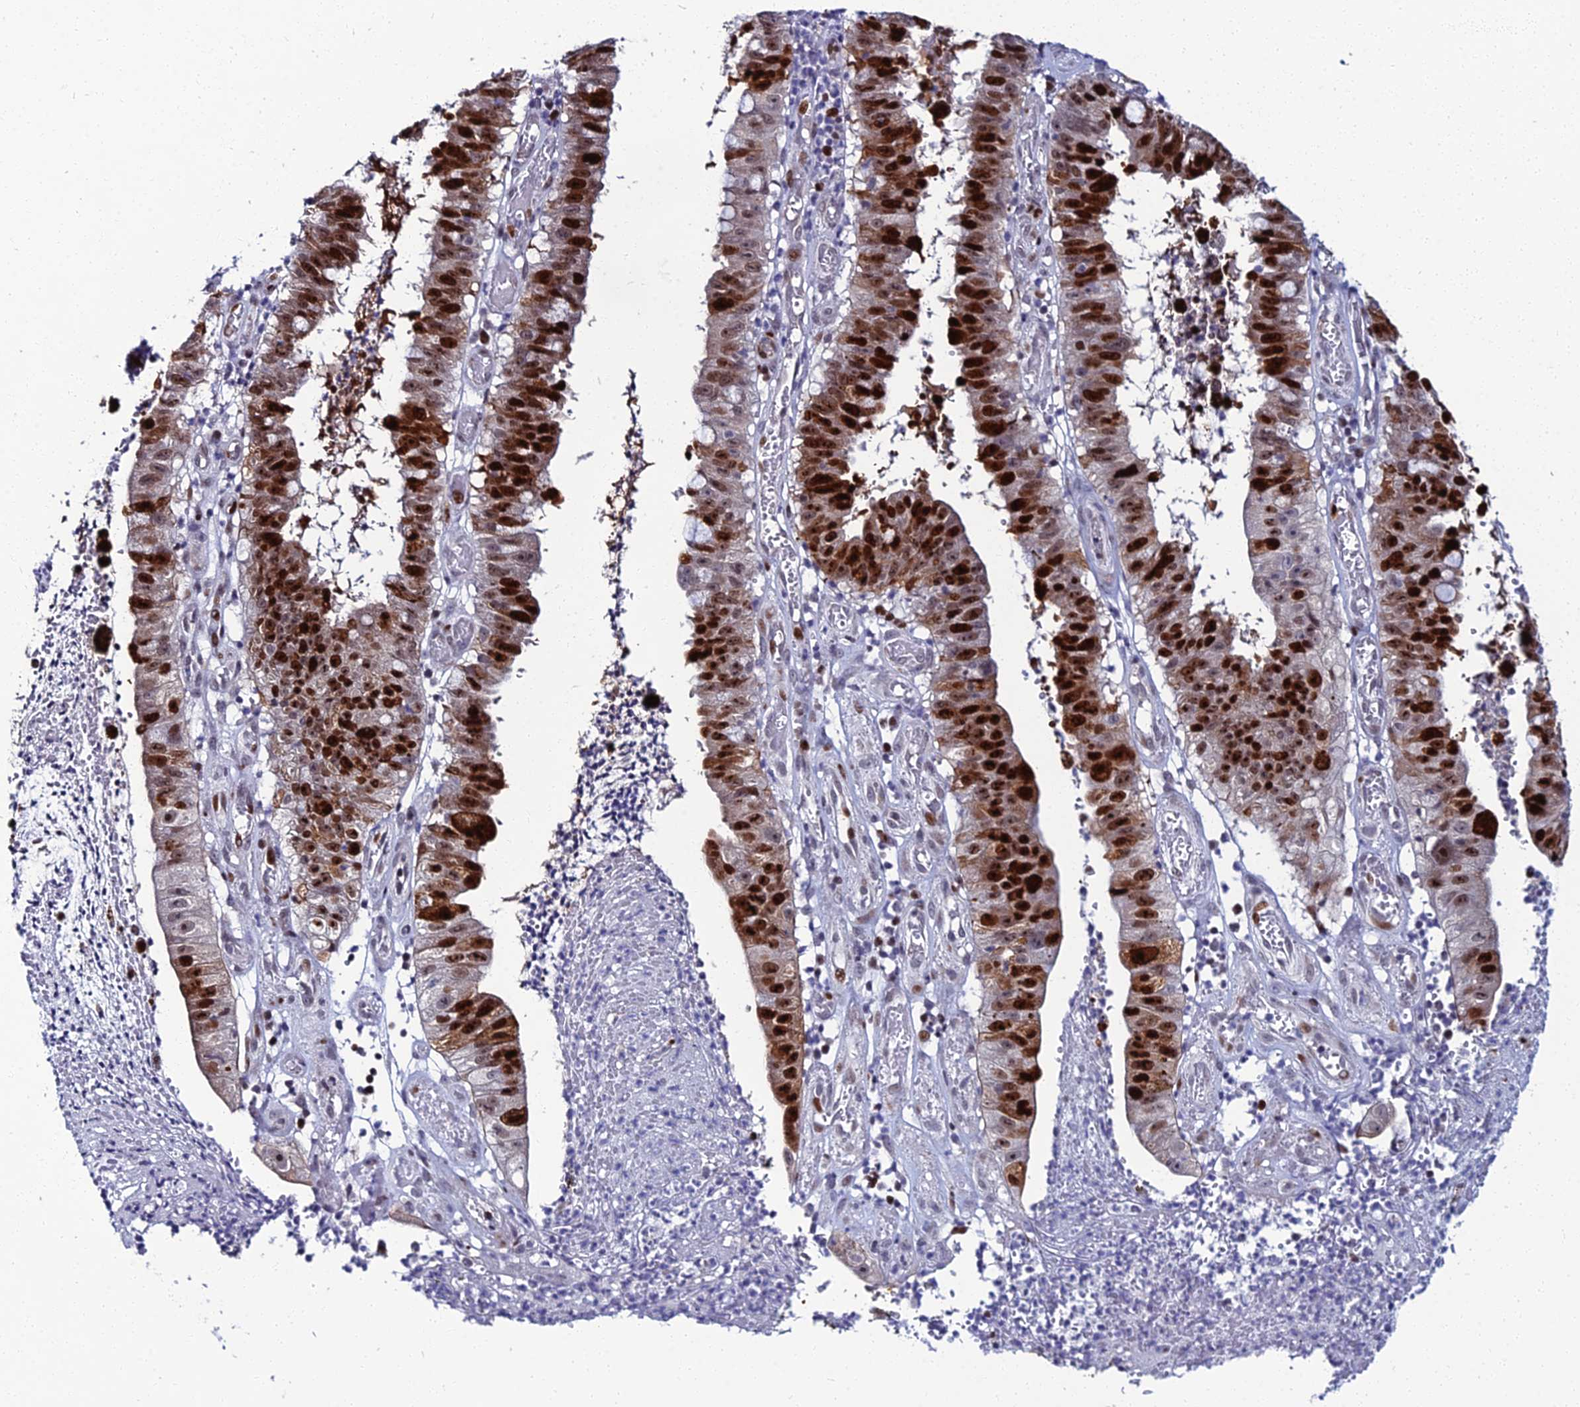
{"staining": {"intensity": "strong", "quantity": "25%-75%", "location": "nuclear"}, "tissue": "stomach cancer", "cell_type": "Tumor cells", "image_type": "cancer", "snomed": [{"axis": "morphology", "description": "Adenocarcinoma, NOS"}, {"axis": "topography", "description": "Stomach"}], "caption": "The histopathology image reveals a brown stain indicating the presence of a protein in the nuclear of tumor cells in stomach cancer. The staining was performed using DAB (3,3'-diaminobenzidine) to visualize the protein expression in brown, while the nuclei were stained in blue with hematoxylin (Magnification: 20x).", "gene": "TAF9B", "patient": {"sex": "male", "age": 59}}